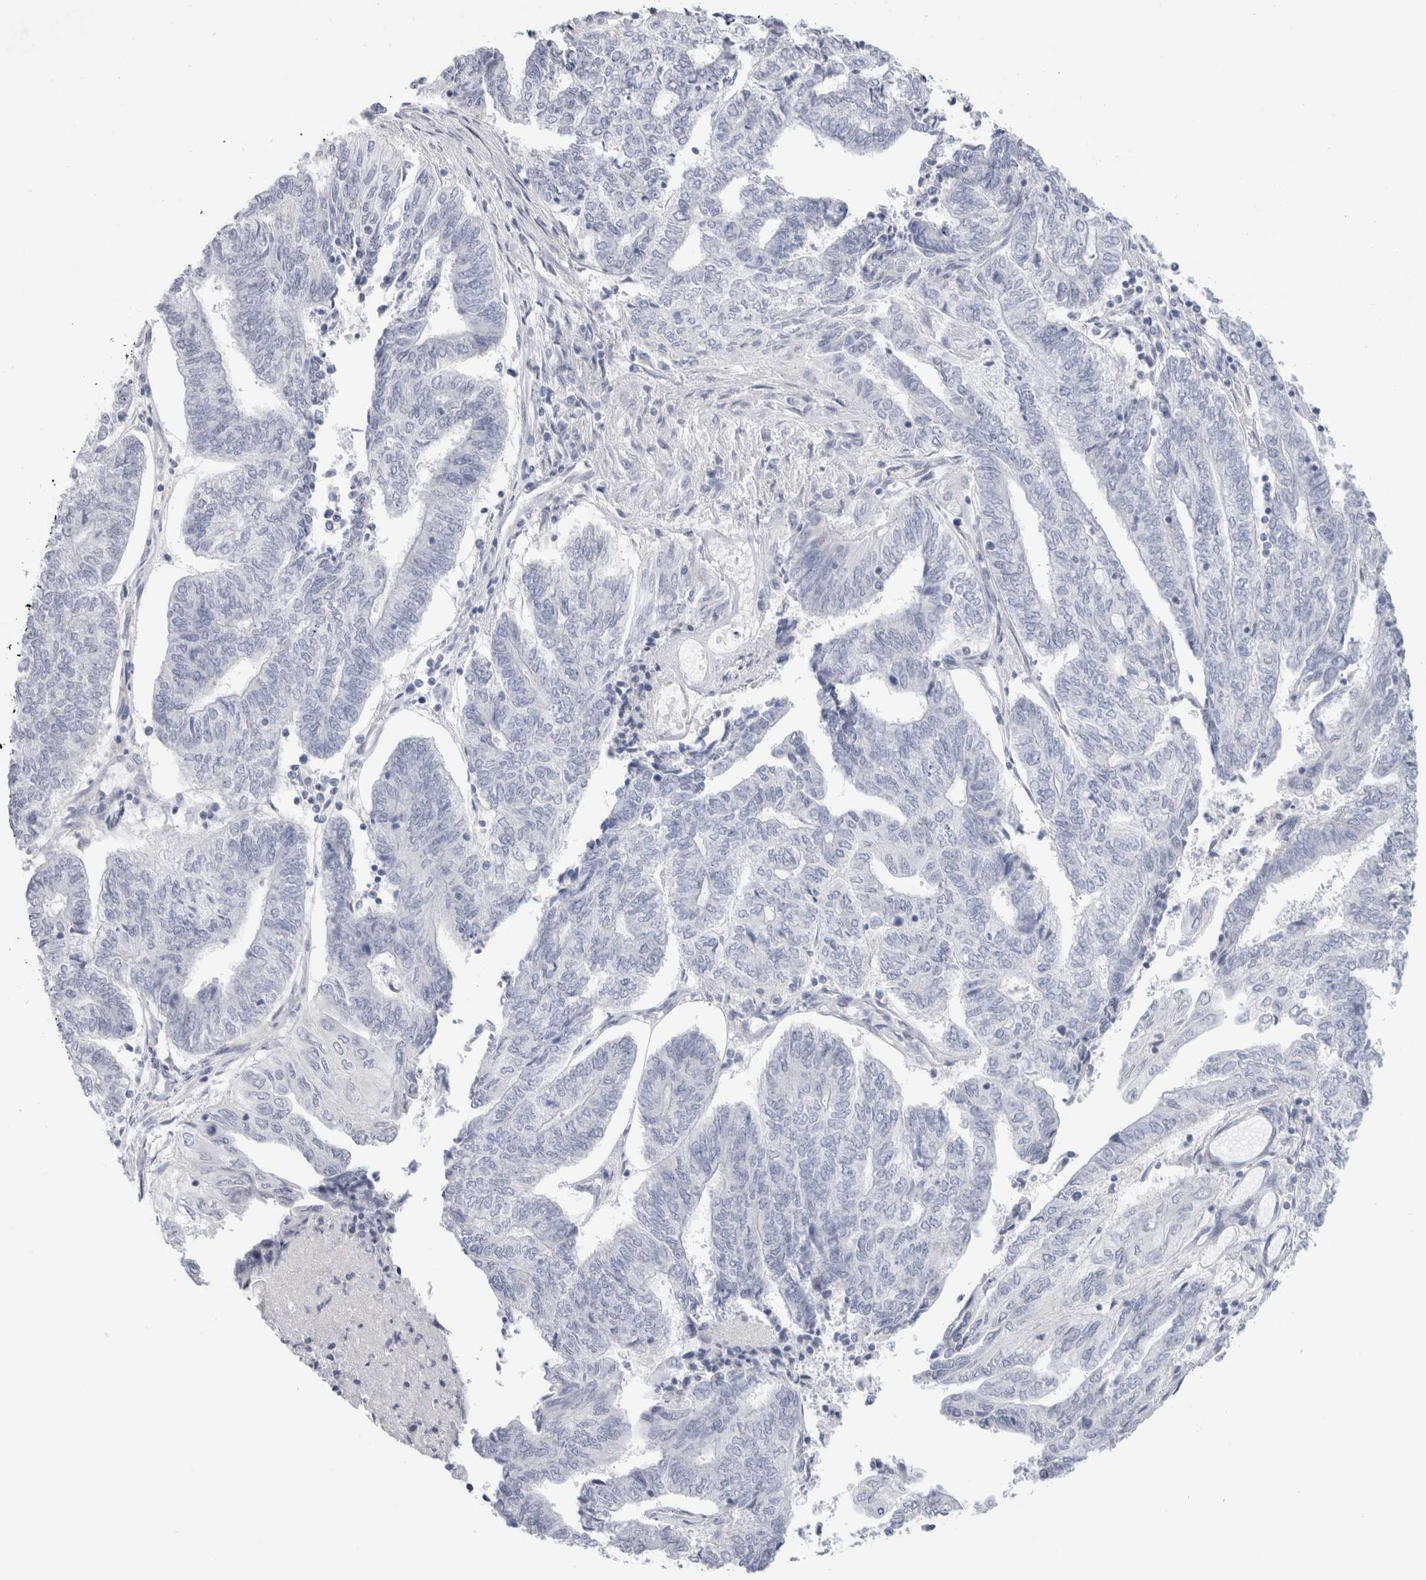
{"staining": {"intensity": "negative", "quantity": "none", "location": "none"}, "tissue": "endometrial cancer", "cell_type": "Tumor cells", "image_type": "cancer", "snomed": [{"axis": "morphology", "description": "Adenocarcinoma, NOS"}, {"axis": "topography", "description": "Uterus"}, {"axis": "topography", "description": "Endometrium"}], "caption": "Tumor cells show no significant protein expression in endometrial cancer.", "gene": "ANKMY1", "patient": {"sex": "female", "age": 70}}